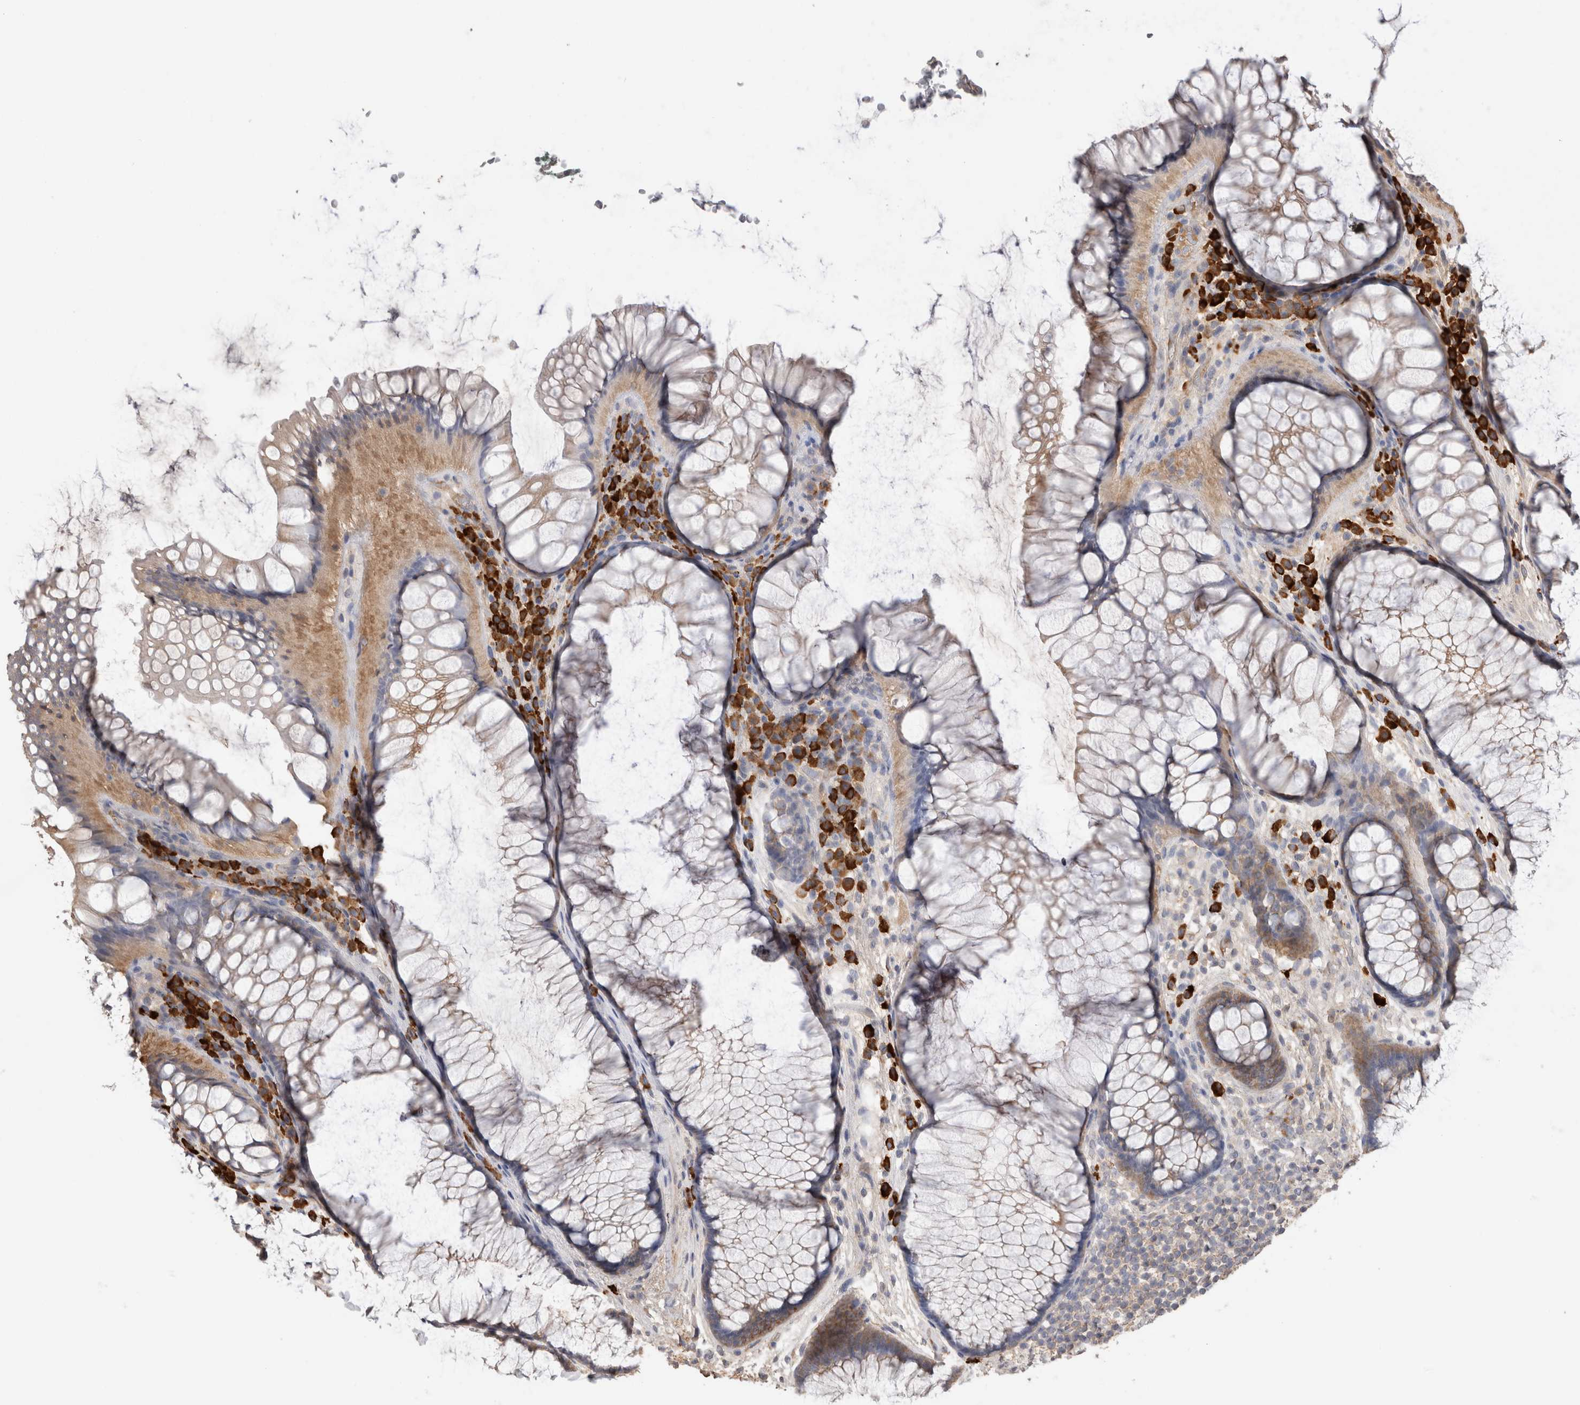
{"staining": {"intensity": "weak", "quantity": ">75%", "location": "cytoplasmic/membranous"}, "tissue": "rectum", "cell_type": "Glandular cells", "image_type": "normal", "snomed": [{"axis": "morphology", "description": "Normal tissue, NOS"}, {"axis": "topography", "description": "Rectum"}], "caption": "IHC staining of normal rectum, which reveals low levels of weak cytoplasmic/membranous expression in approximately >75% of glandular cells indicating weak cytoplasmic/membranous protein expression. The staining was performed using DAB (brown) for protein detection and nuclei were counterstained in hematoxylin (blue).", "gene": "PPP3CC", "patient": {"sex": "male", "age": 51}}